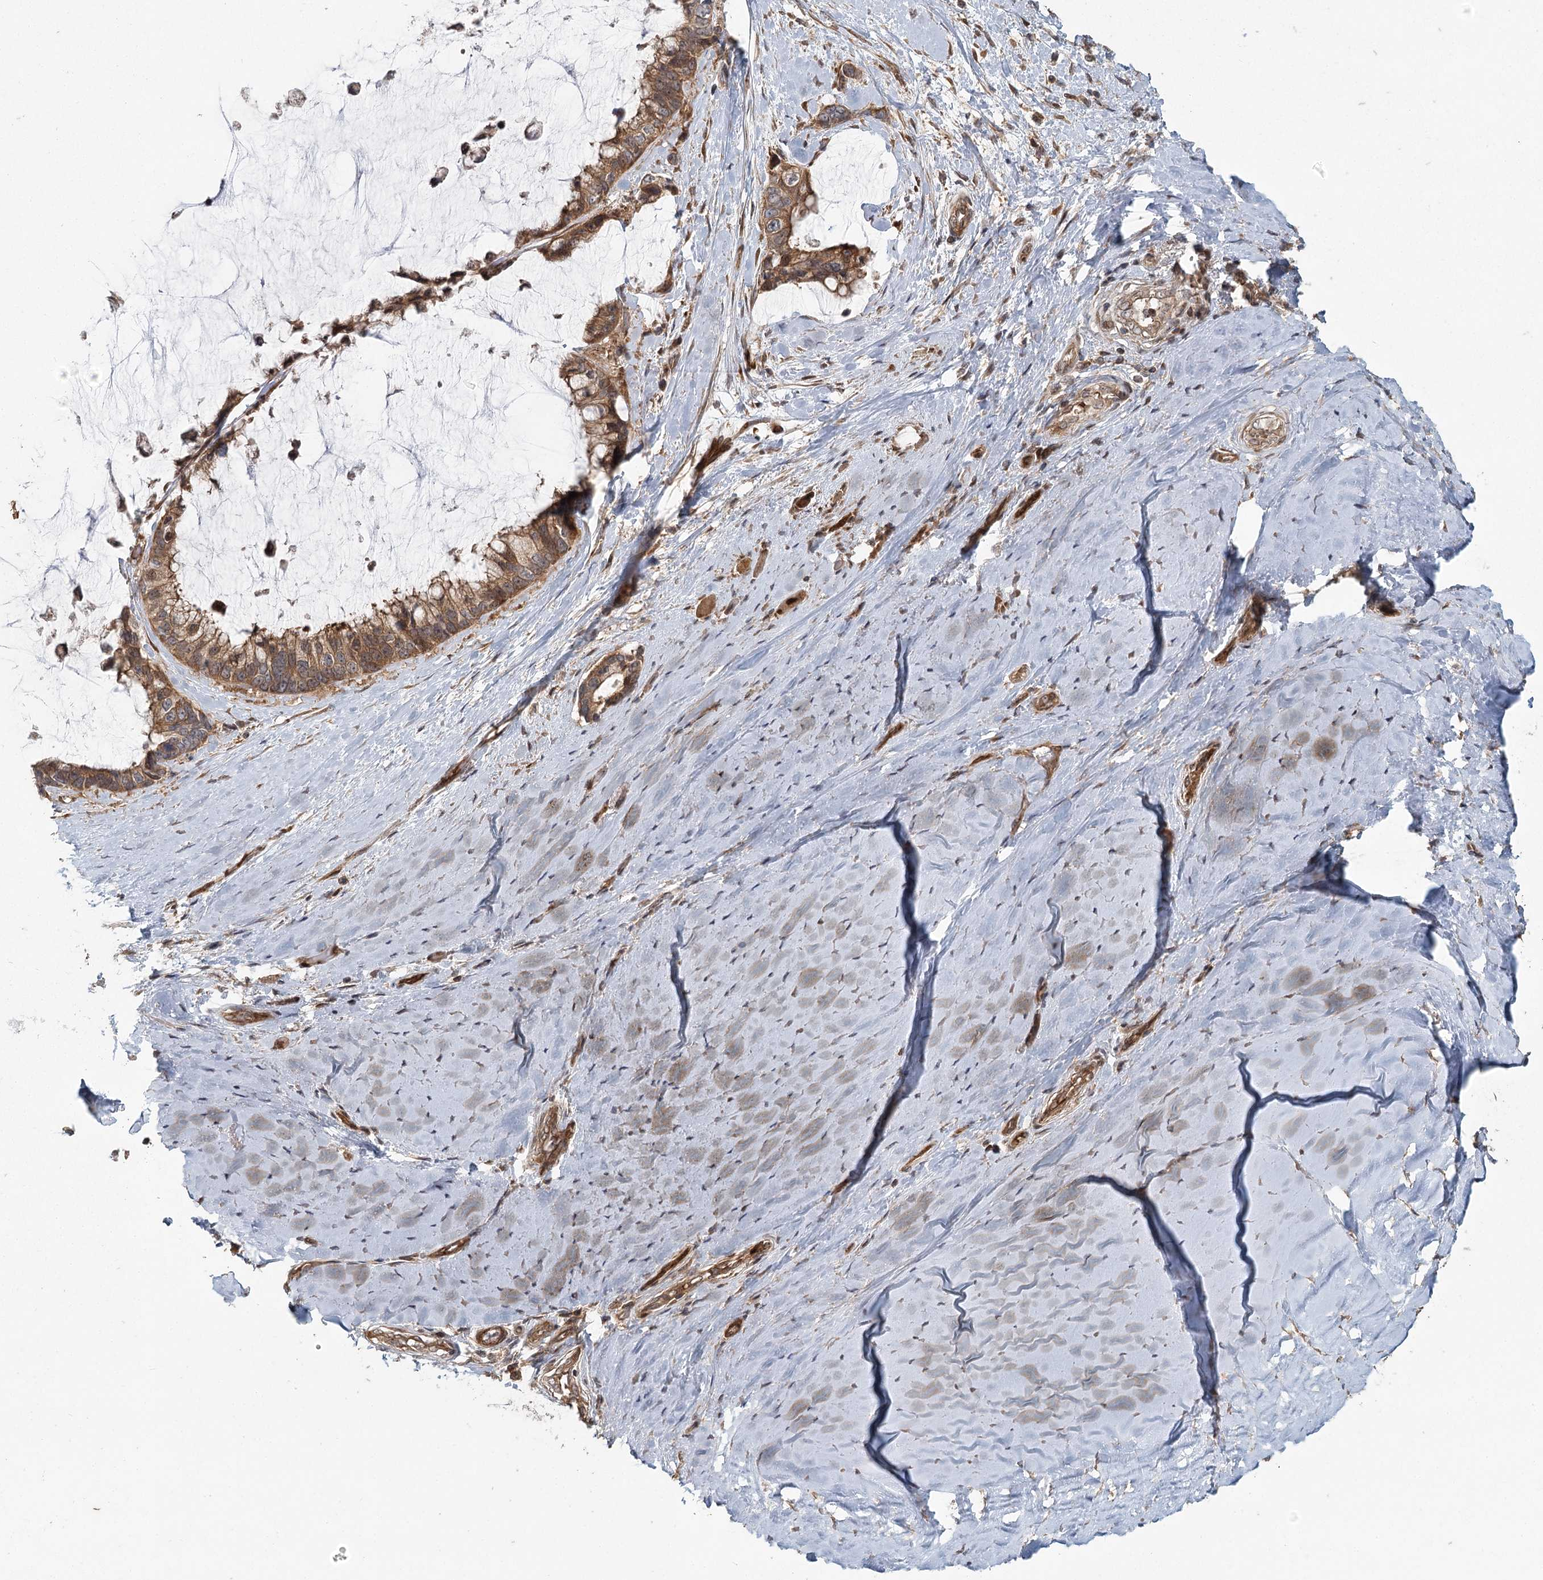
{"staining": {"intensity": "strong", "quantity": ">75%", "location": "cytoplasmic/membranous,nuclear"}, "tissue": "ovarian cancer", "cell_type": "Tumor cells", "image_type": "cancer", "snomed": [{"axis": "morphology", "description": "Cystadenocarcinoma, mucinous, NOS"}, {"axis": "topography", "description": "Ovary"}], "caption": "Strong cytoplasmic/membranous and nuclear positivity for a protein is appreciated in approximately >75% of tumor cells of ovarian mucinous cystadenocarcinoma using immunohistochemistry (IHC).", "gene": "RAPGEF6", "patient": {"sex": "female", "age": 39}}